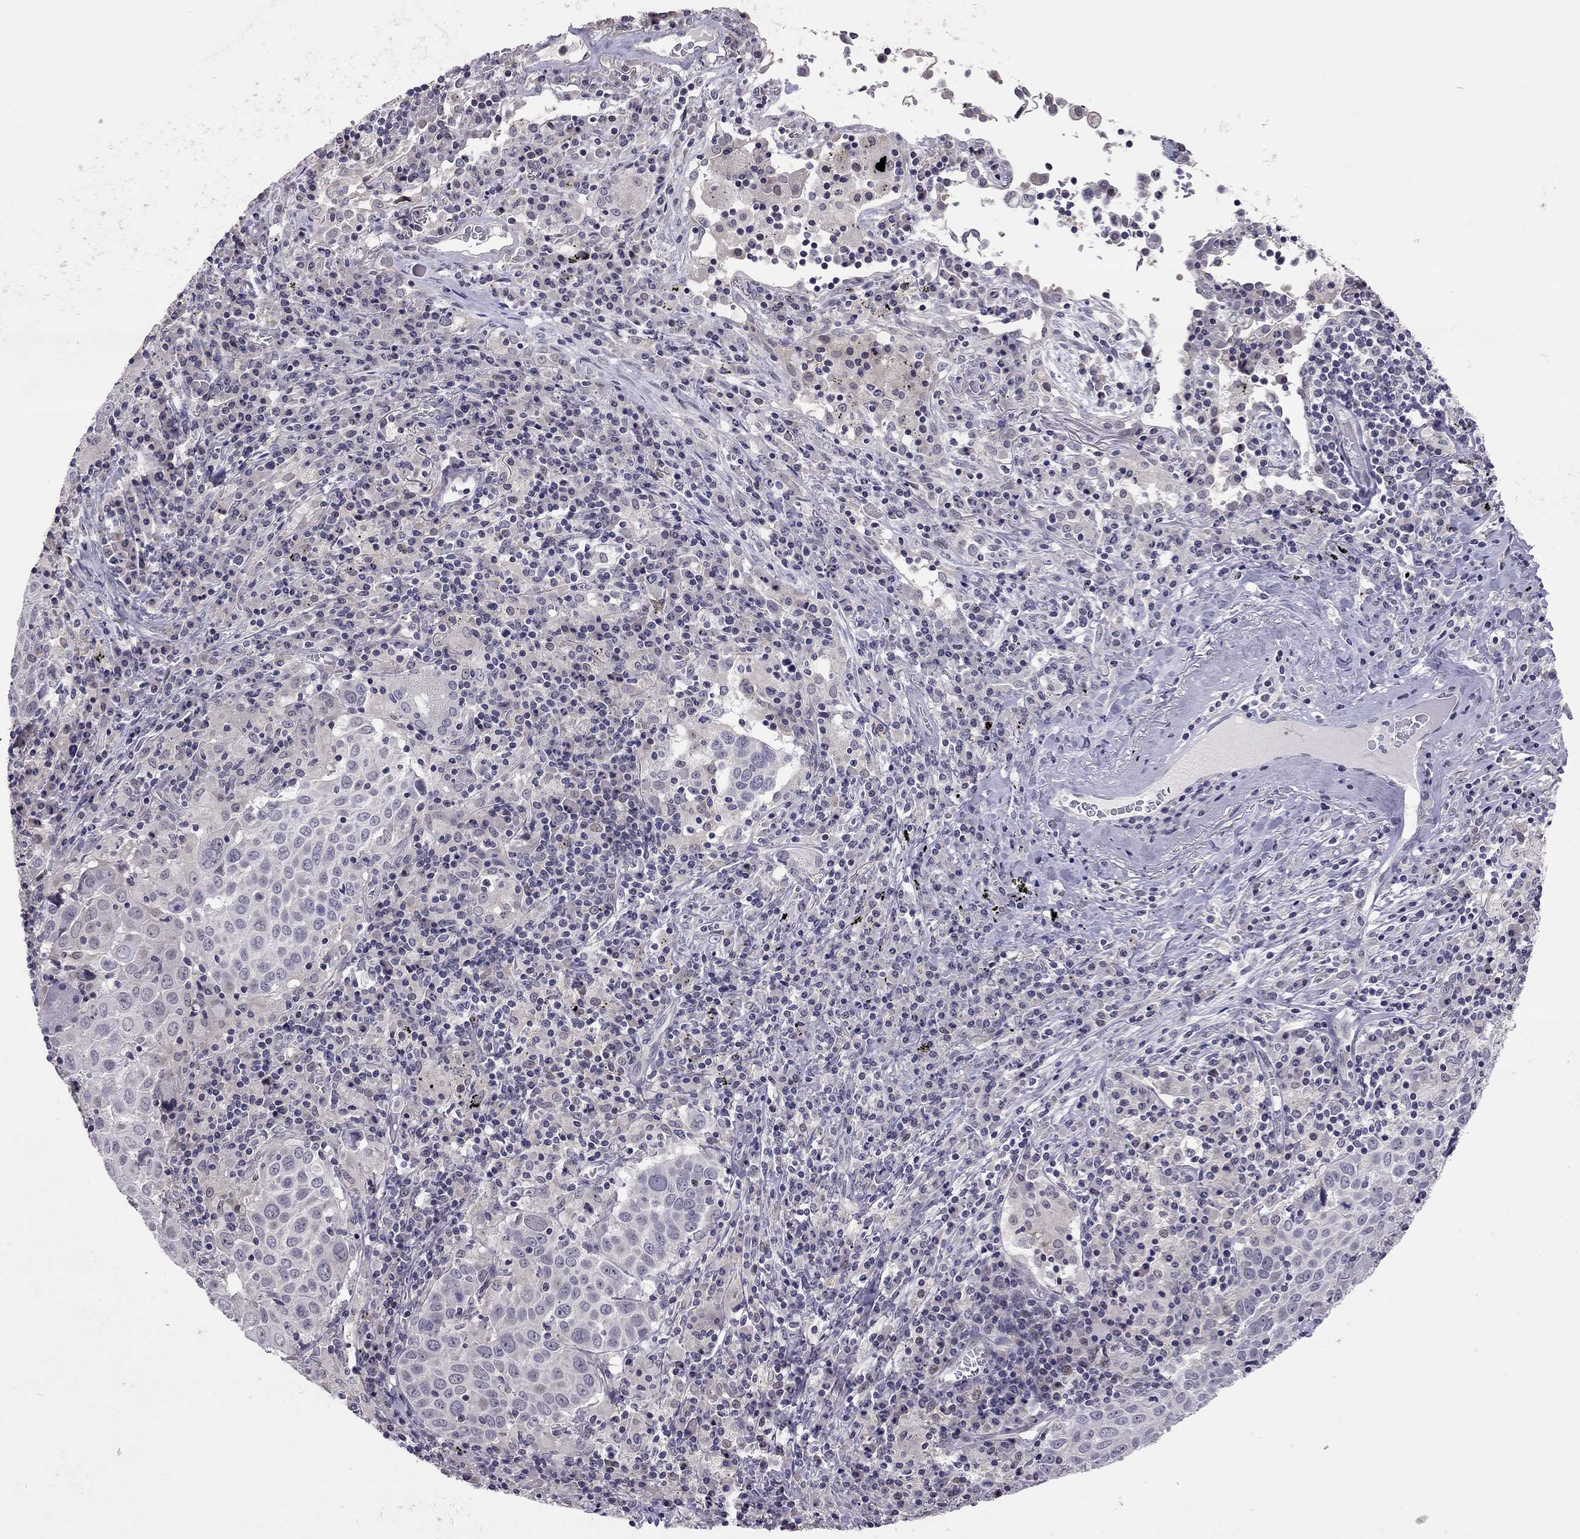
{"staining": {"intensity": "negative", "quantity": "none", "location": "none"}, "tissue": "lung cancer", "cell_type": "Tumor cells", "image_type": "cancer", "snomed": [{"axis": "morphology", "description": "Squamous cell carcinoma, NOS"}, {"axis": "topography", "description": "Lung"}], "caption": "Immunohistochemistry (IHC) photomicrograph of neoplastic tissue: lung cancer (squamous cell carcinoma) stained with DAB (3,3'-diaminobenzidine) exhibits no significant protein positivity in tumor cells.", "gene": "HSF2BP", "patient": {"sex": "male", "age": 57}}